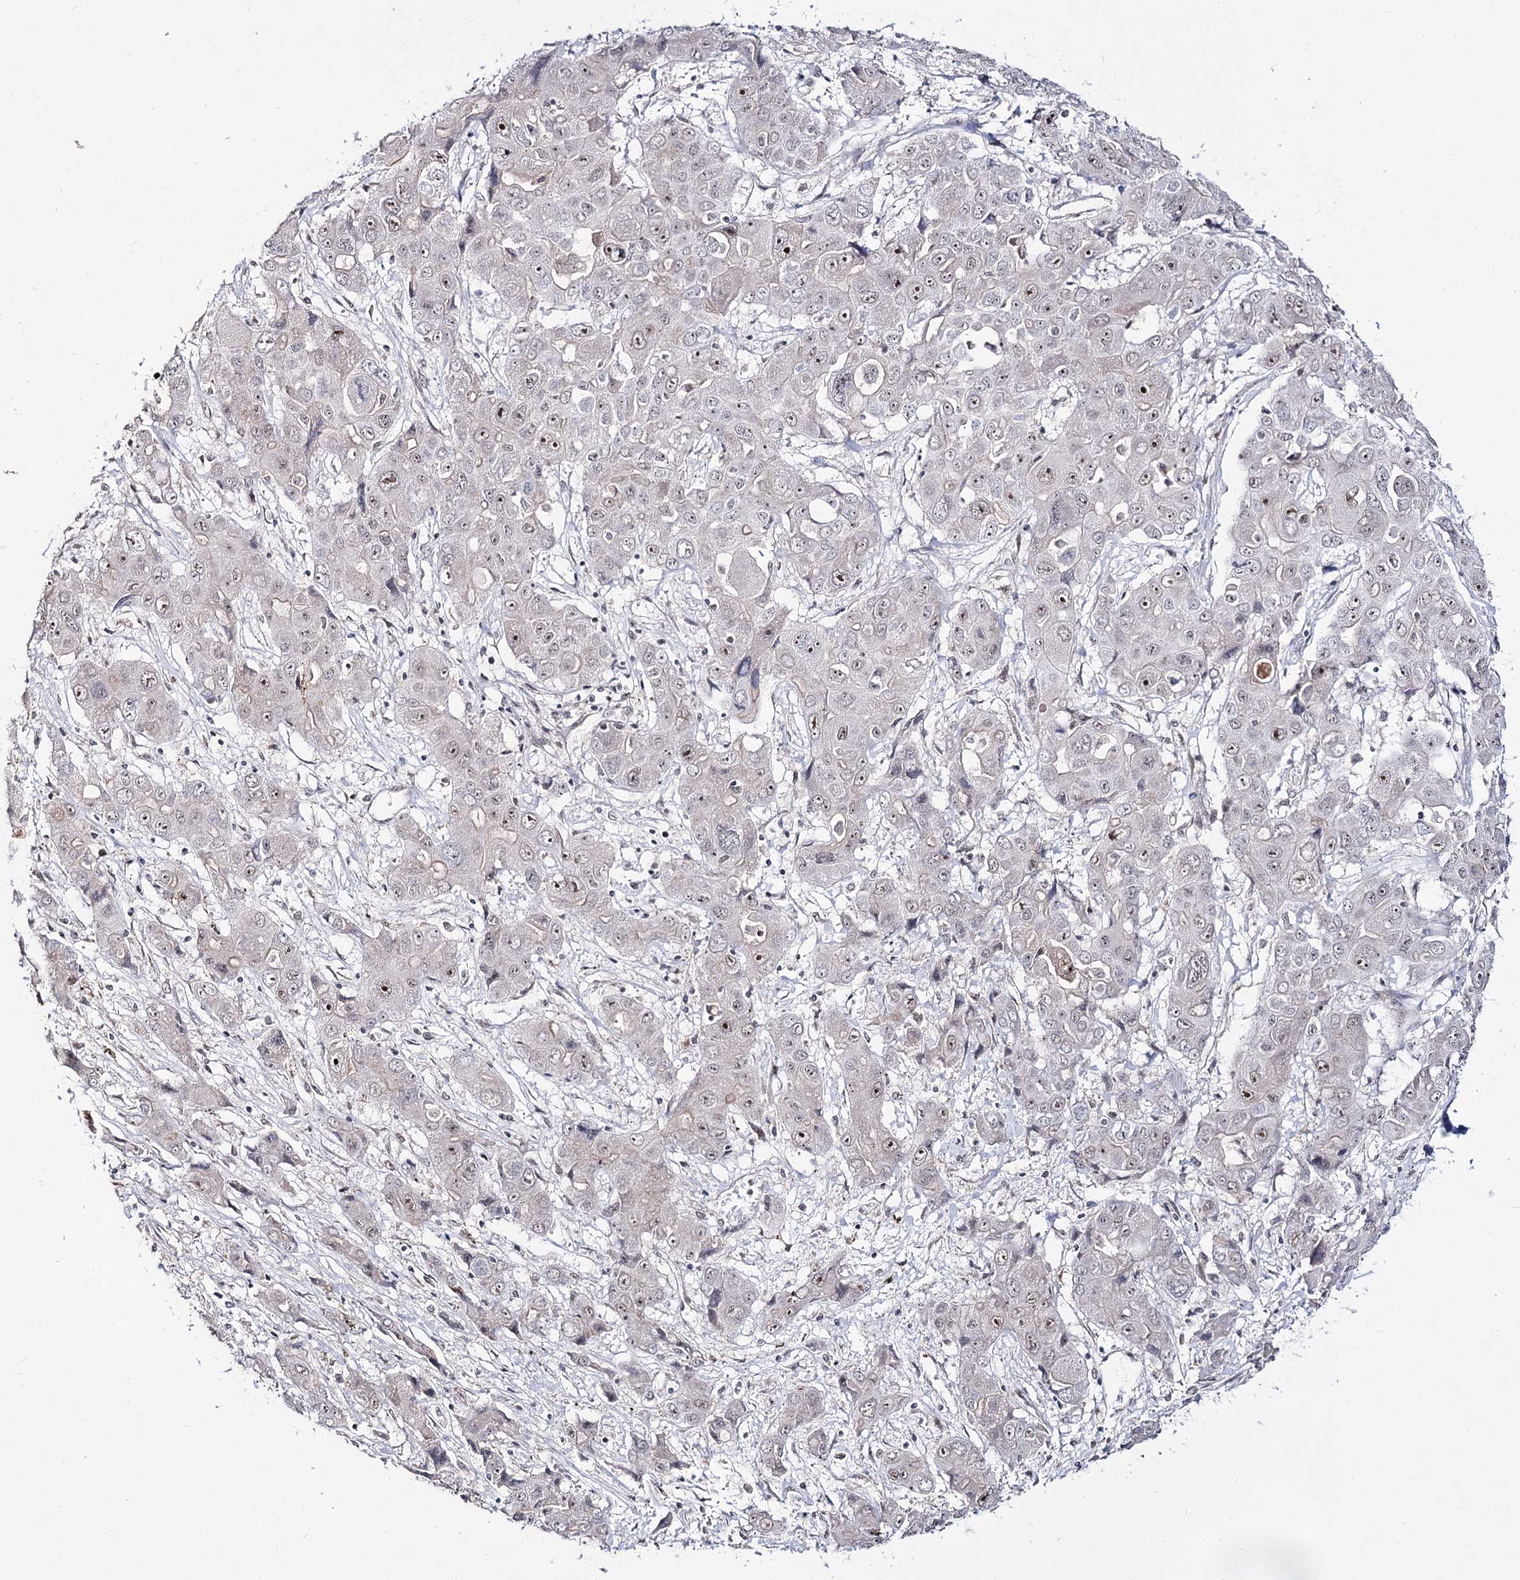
{"staining": {"intensity": "weak", "quantity": "<25%", "location": "nuclear"}, "tissue": "liver cancer", "cell_type": "Tumor cells", "image_type": "cancer", "snomed": [{"axis": "morphology", "description": "Cholangiocarcinoma"}, {"axis": "topography", "description": "Liver"}], "caption": "High power microscopy photomicrograph of an IHC image of cholangiocarcinoma (liver), revealing no significant positivity in tumor cells.", "gene": "RRP9", "patient": {"sex": "male", "age": 67}}